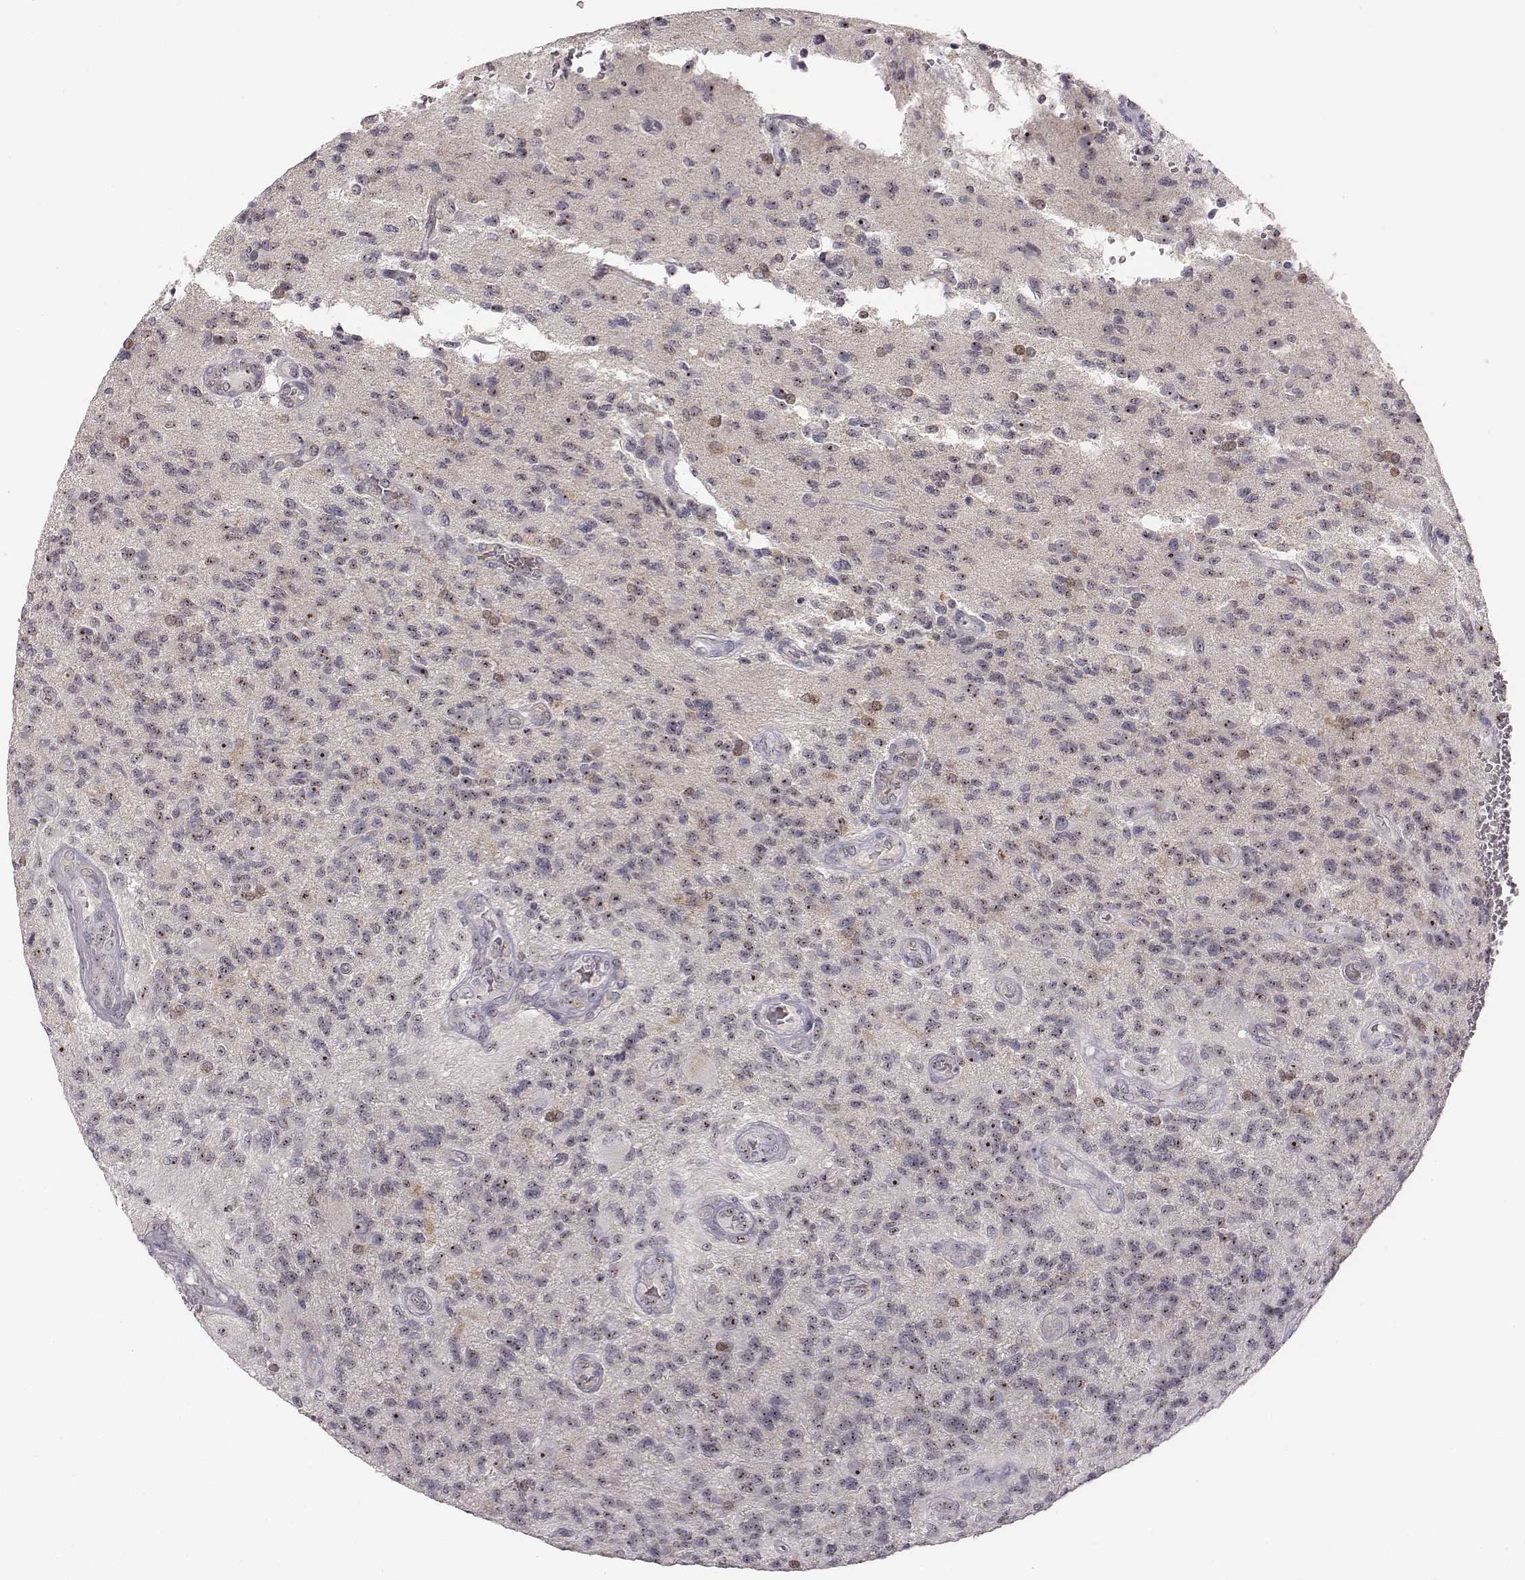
{"staining": {"intensity": "moderate", "quantity": "25%-75%", "location": "nuclear"}, "tissue": "glioma", "cell_type": "Tumor cells", "image_type": "cancer", "snomed": [{"axis": "morphology", "description": "Glioma, malignant, High grade"}, {"axis": "topography", "description": "Brain"}], "caption": "A high-resolution histopathology image shows immunohistochemistry staining of malignant high-grade glioma, which shows moderate nuclear staining in approximately 25%-75% of tumor cells.", "gene": "NIFK", "patient": {"sex": "male", "age": 56}}